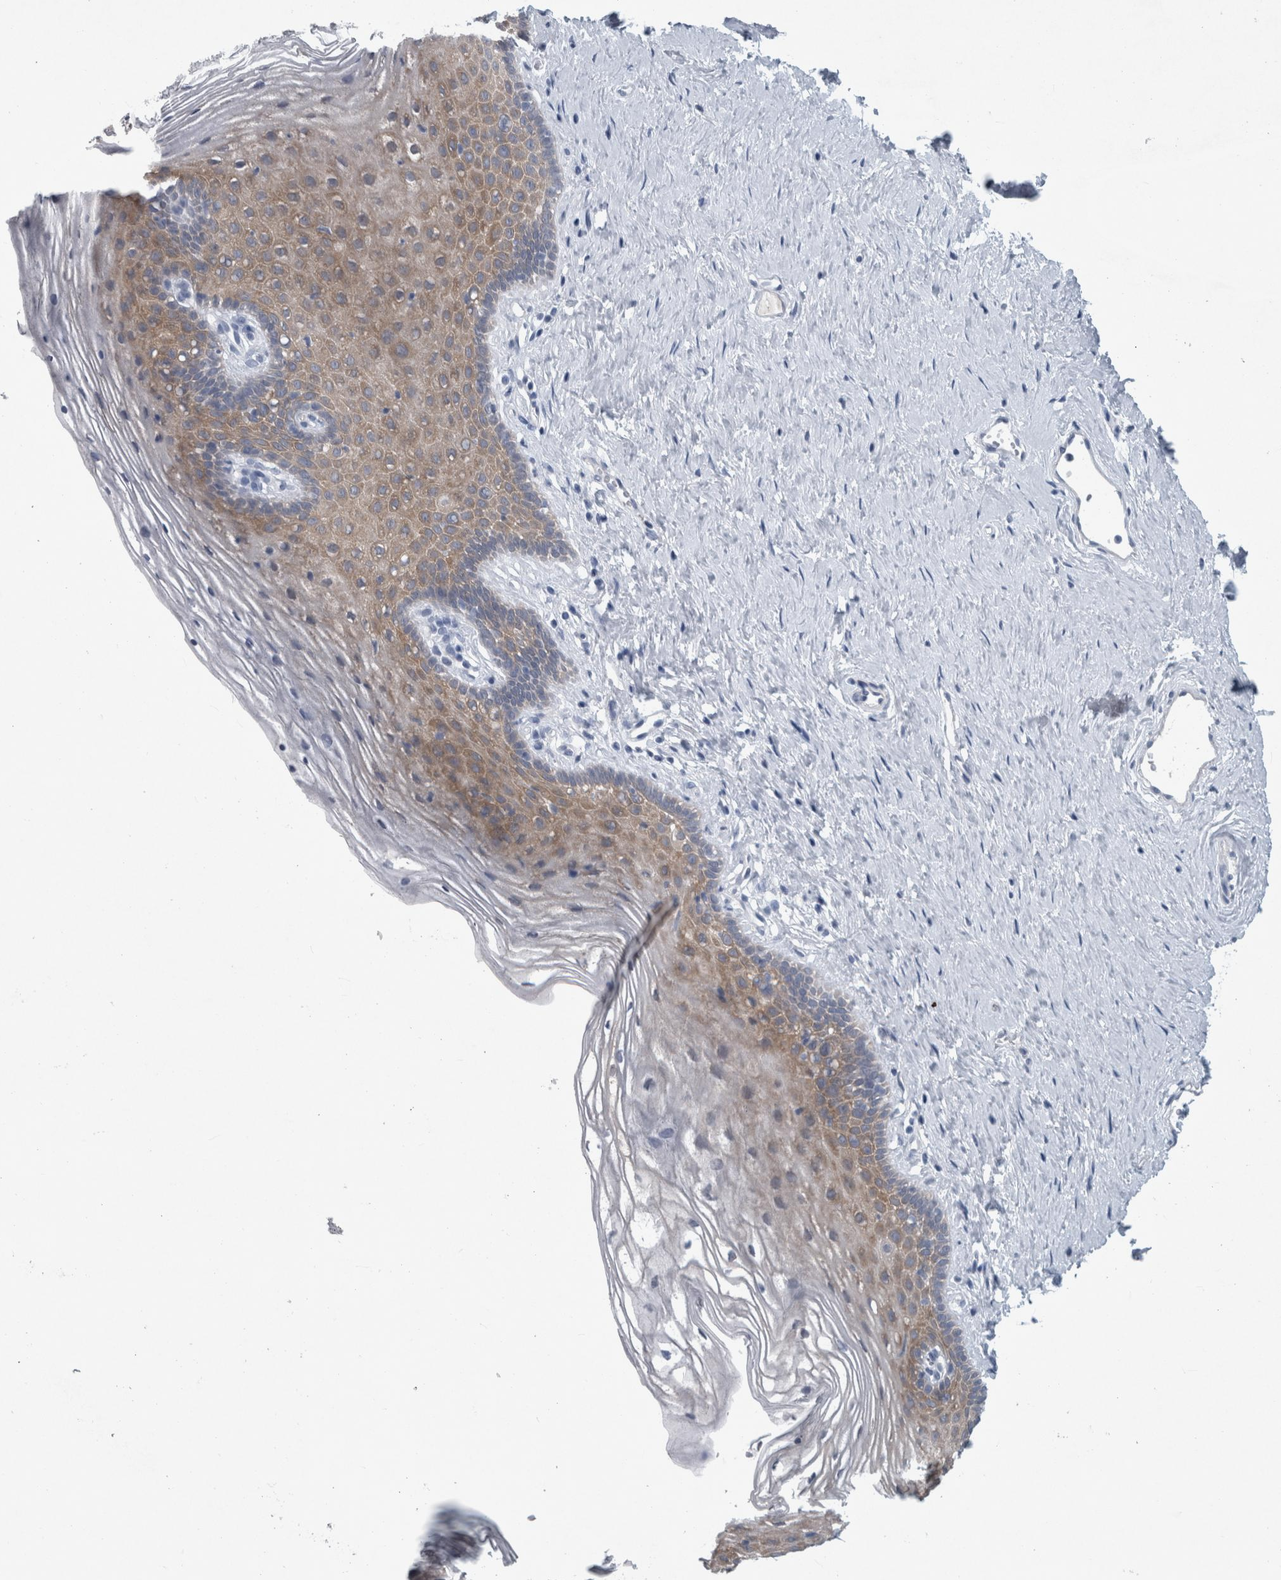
{"staining": {"intensity": "moderate", "quantity": "25%-75%", "location": "cytoplasmic/membranous"}, "tissue": "vagina", "cell_type": "Squamous epithelial cells", "image_type": "normal", "snomed": [{"axis": "morphology", "description": "Normal tissue, NOS"}, {"axis": "topography", "description": "Vagina"}], "caption": "Squamous epithelial cells display moderate cytoplasmic/membranous staining in about 25%-75% of cells in unremarkable vagina.", "gene": "FAM83H", "patient": {"sex": "female", "age": 32}}